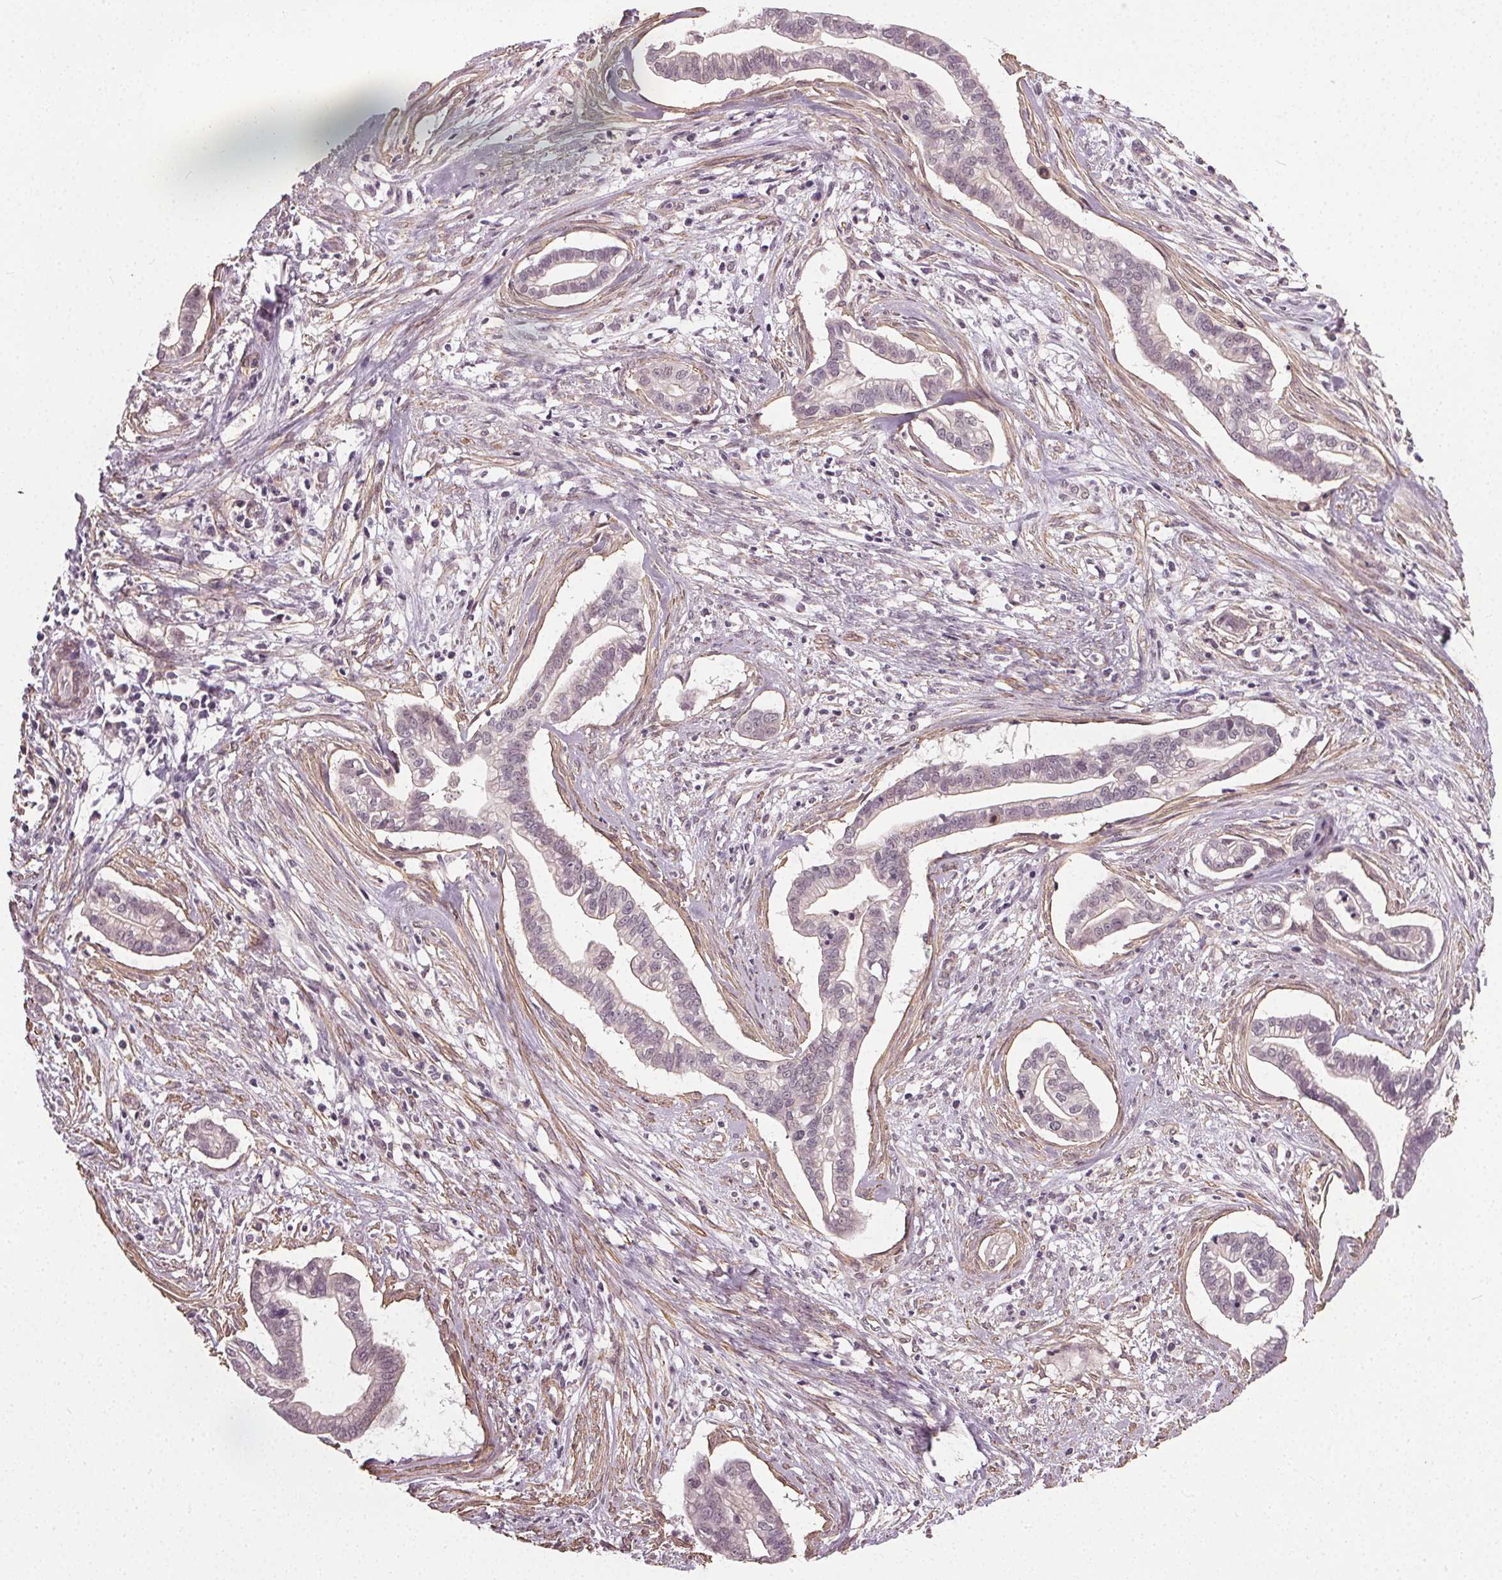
{"staining": {"intensity": "negative", "quantity": "none", "location": "none"}, "tissue": "cervical cancer", "cell_type": "Tumor cells", "image_type": "cancer", "snomed": [{"axis": "morphology", "description": "Adenocarcinoma, NOS"}, {"axis": "topography", "description": "Cervix"}], "caption": "Tumor cells show no significant protein positivity in adenocarcinoma (cervical).", "gene": "PKP1", "patient": {"sex": "female", "age": 62}}